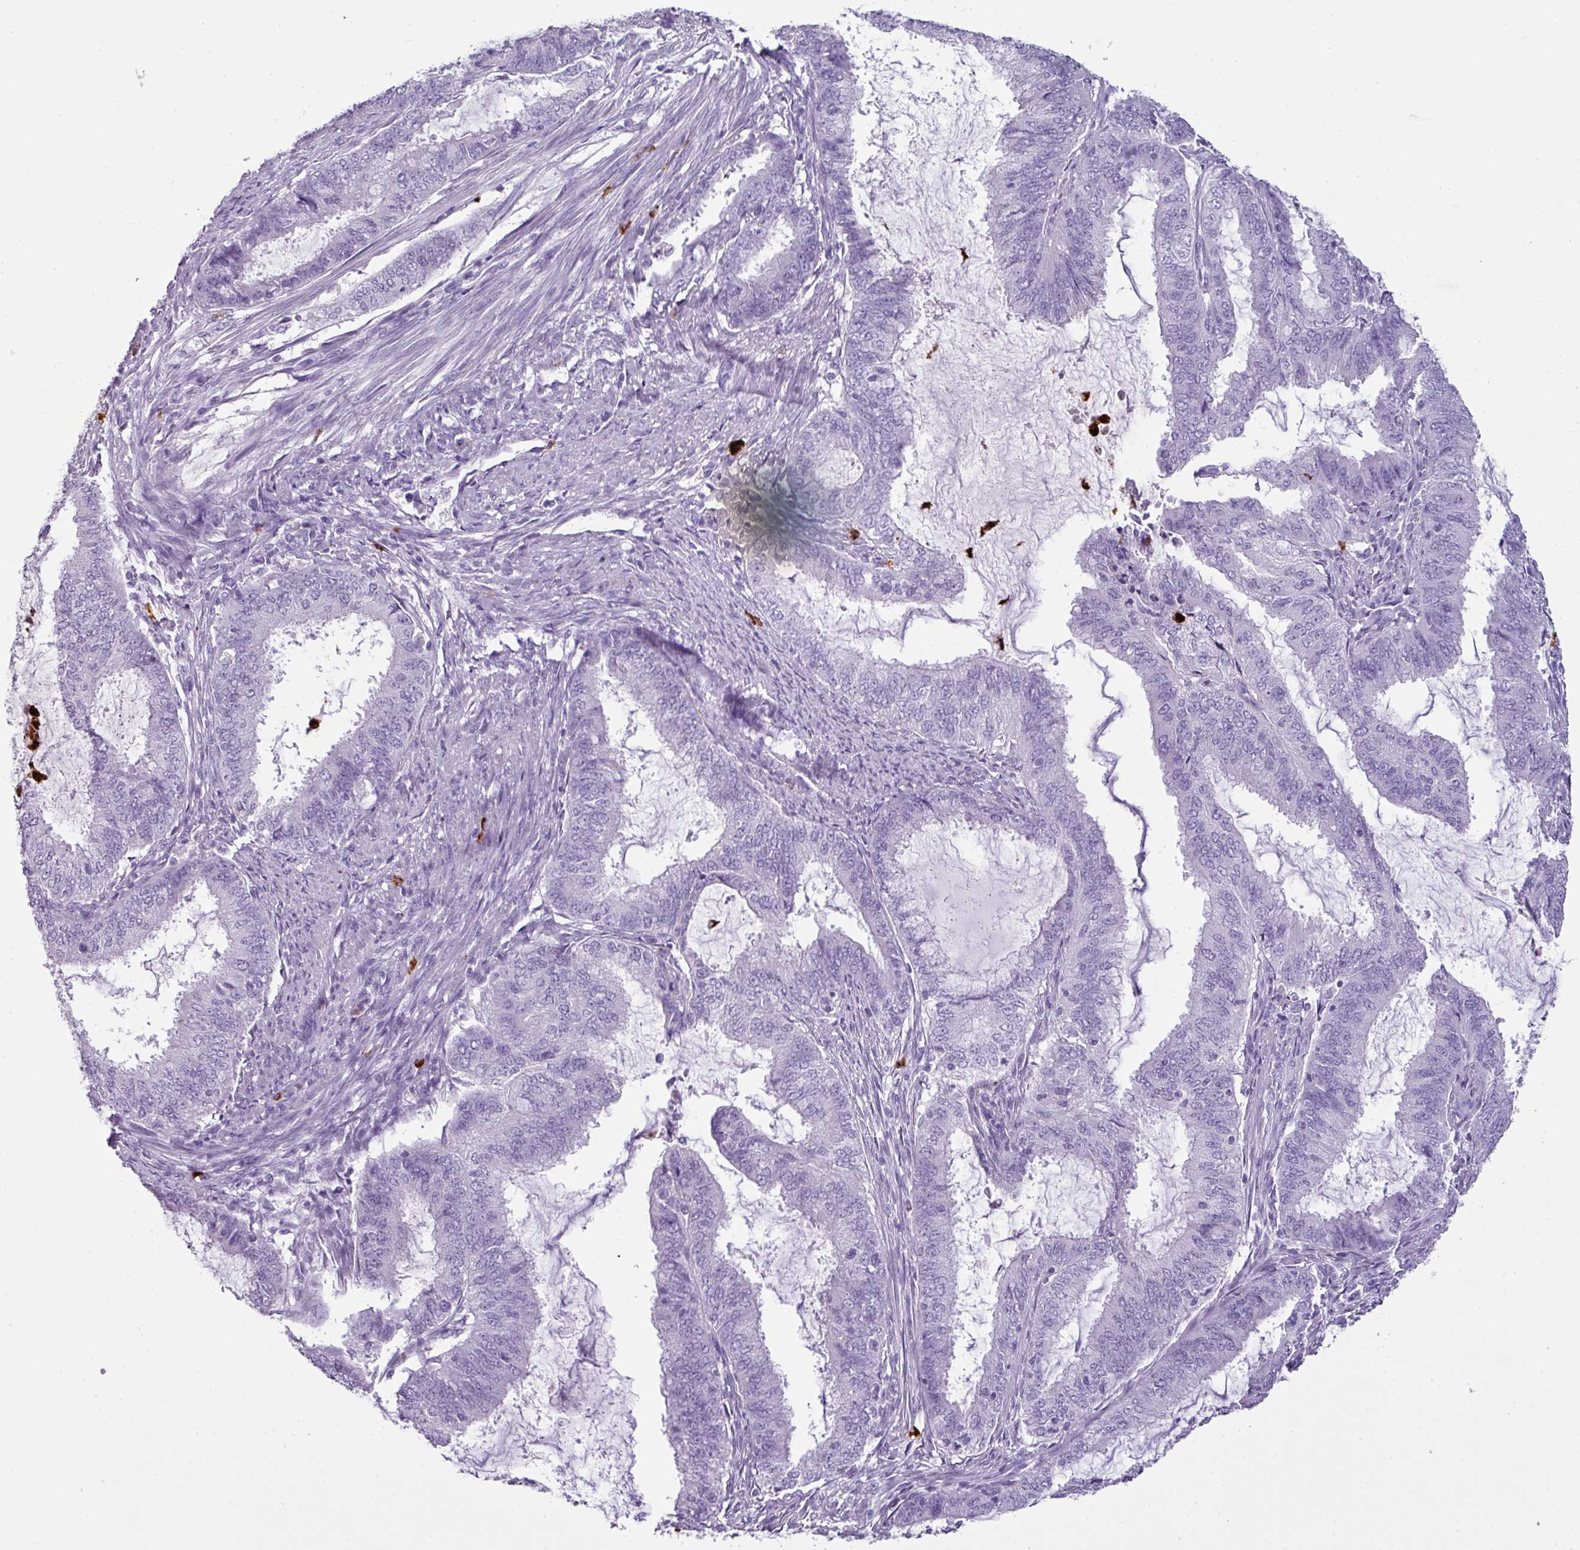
{"staining": {"intensity": "negative", "quantity": "none", "location": "none"}, "tissue": "endometrial cancer", "cell_type": "Tumor cells", "image_type": "cancer", "snomed": [{"axis": "morphology", "description": "Adenocarcinoma, NOS"}, {"axis": "topography", "description": "Endometrium"}], "caption": "Tumor cells show no significant expression in endometrial cancer.", "gene": "CTSG", "patient": {"sex": "female", "age": 51}}